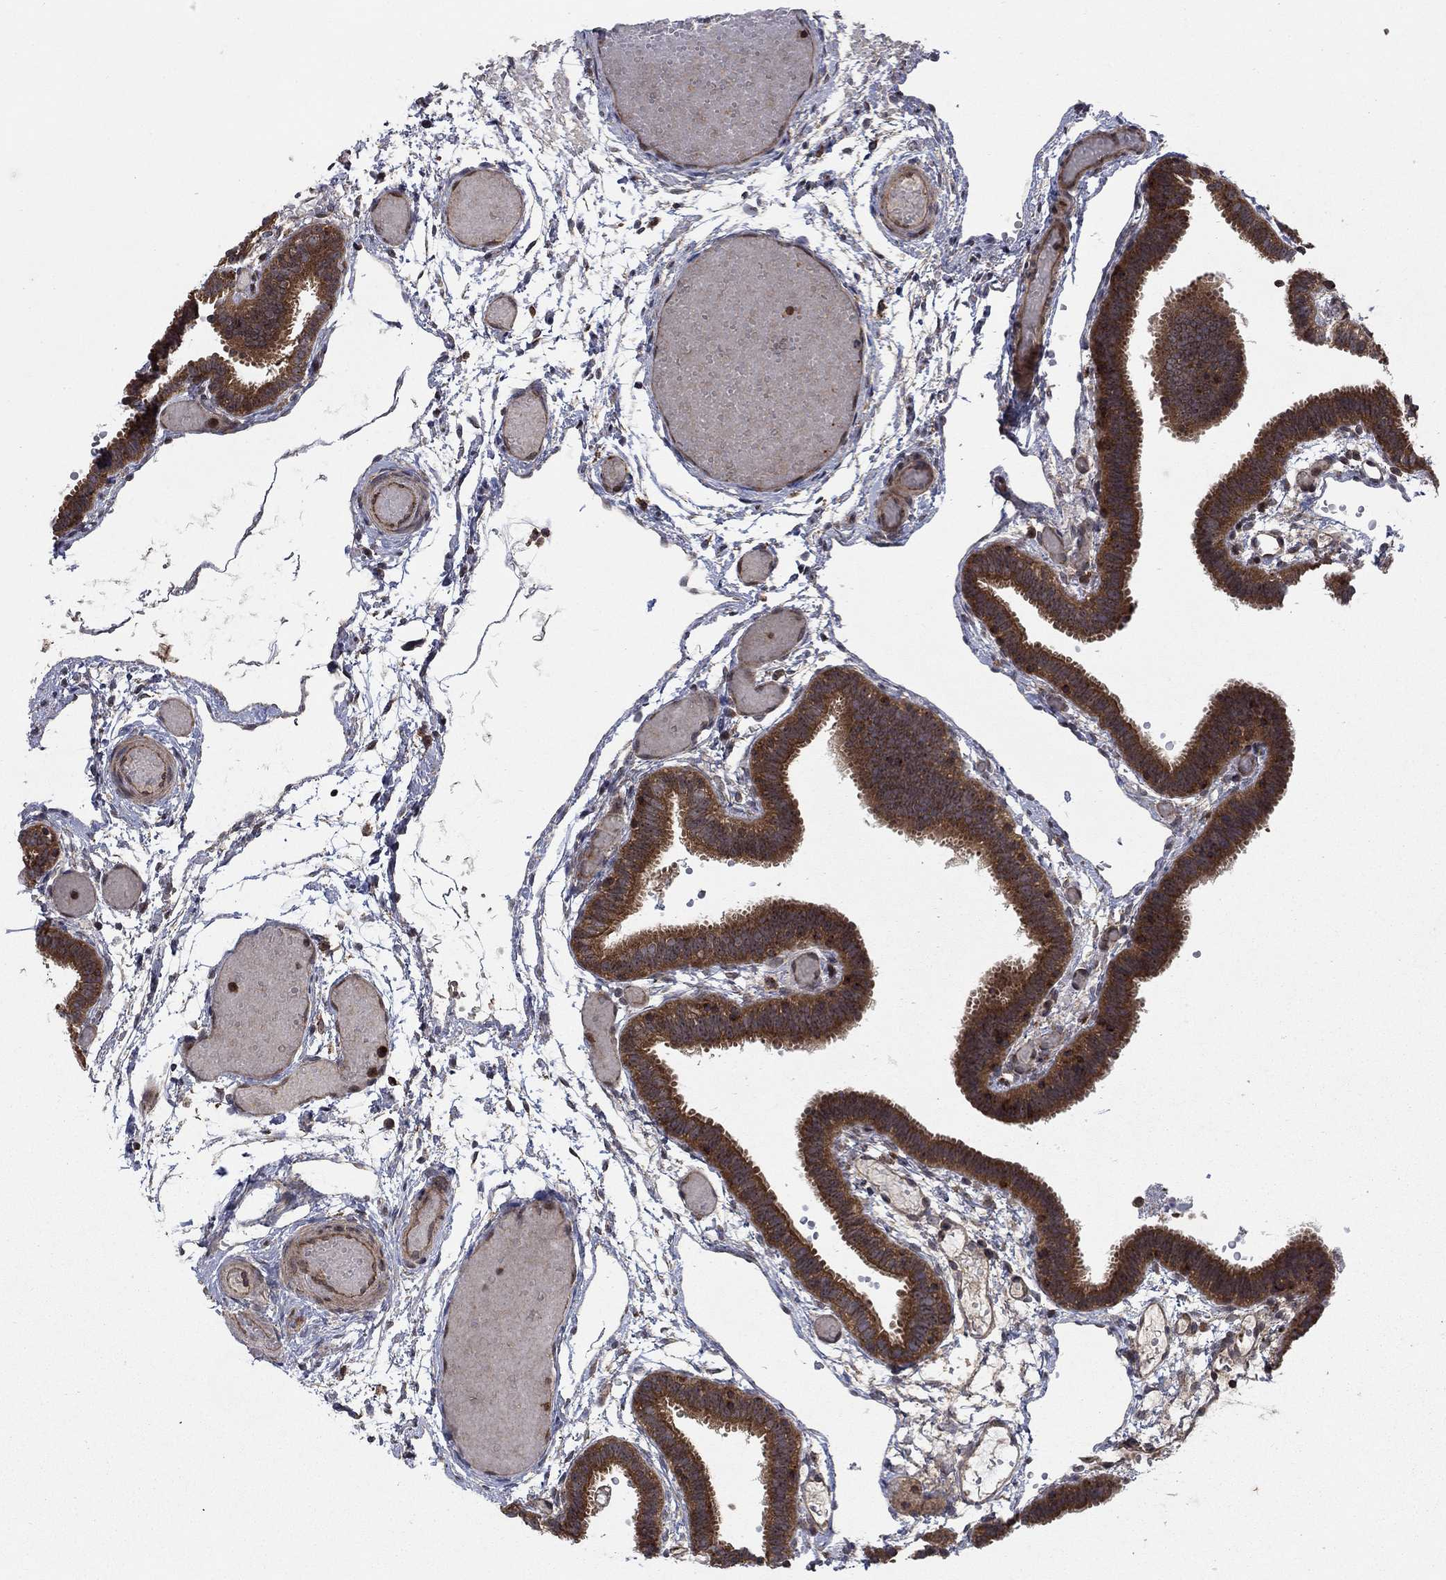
{"staining": {"intensity": "strong", "quantity": ">75%", "location": "cytoplasmic/membranous"}, "tissue": "fallopian tube", "cell_type": "Glandular cells", "image_type": "normal", "snomed": [{"axis": "morphology", "description": "Normal tissue, NOS"}, {"axis": "topography", "description": "Fallopian tube"}], "caption": "Fallopian tube stained with a brown dye reveals strong cytoplasmic/membranous positive expression in about >75% of glandular cells.", "gene": "IFI35", "patient": {"sex": "female", "age": 37}}